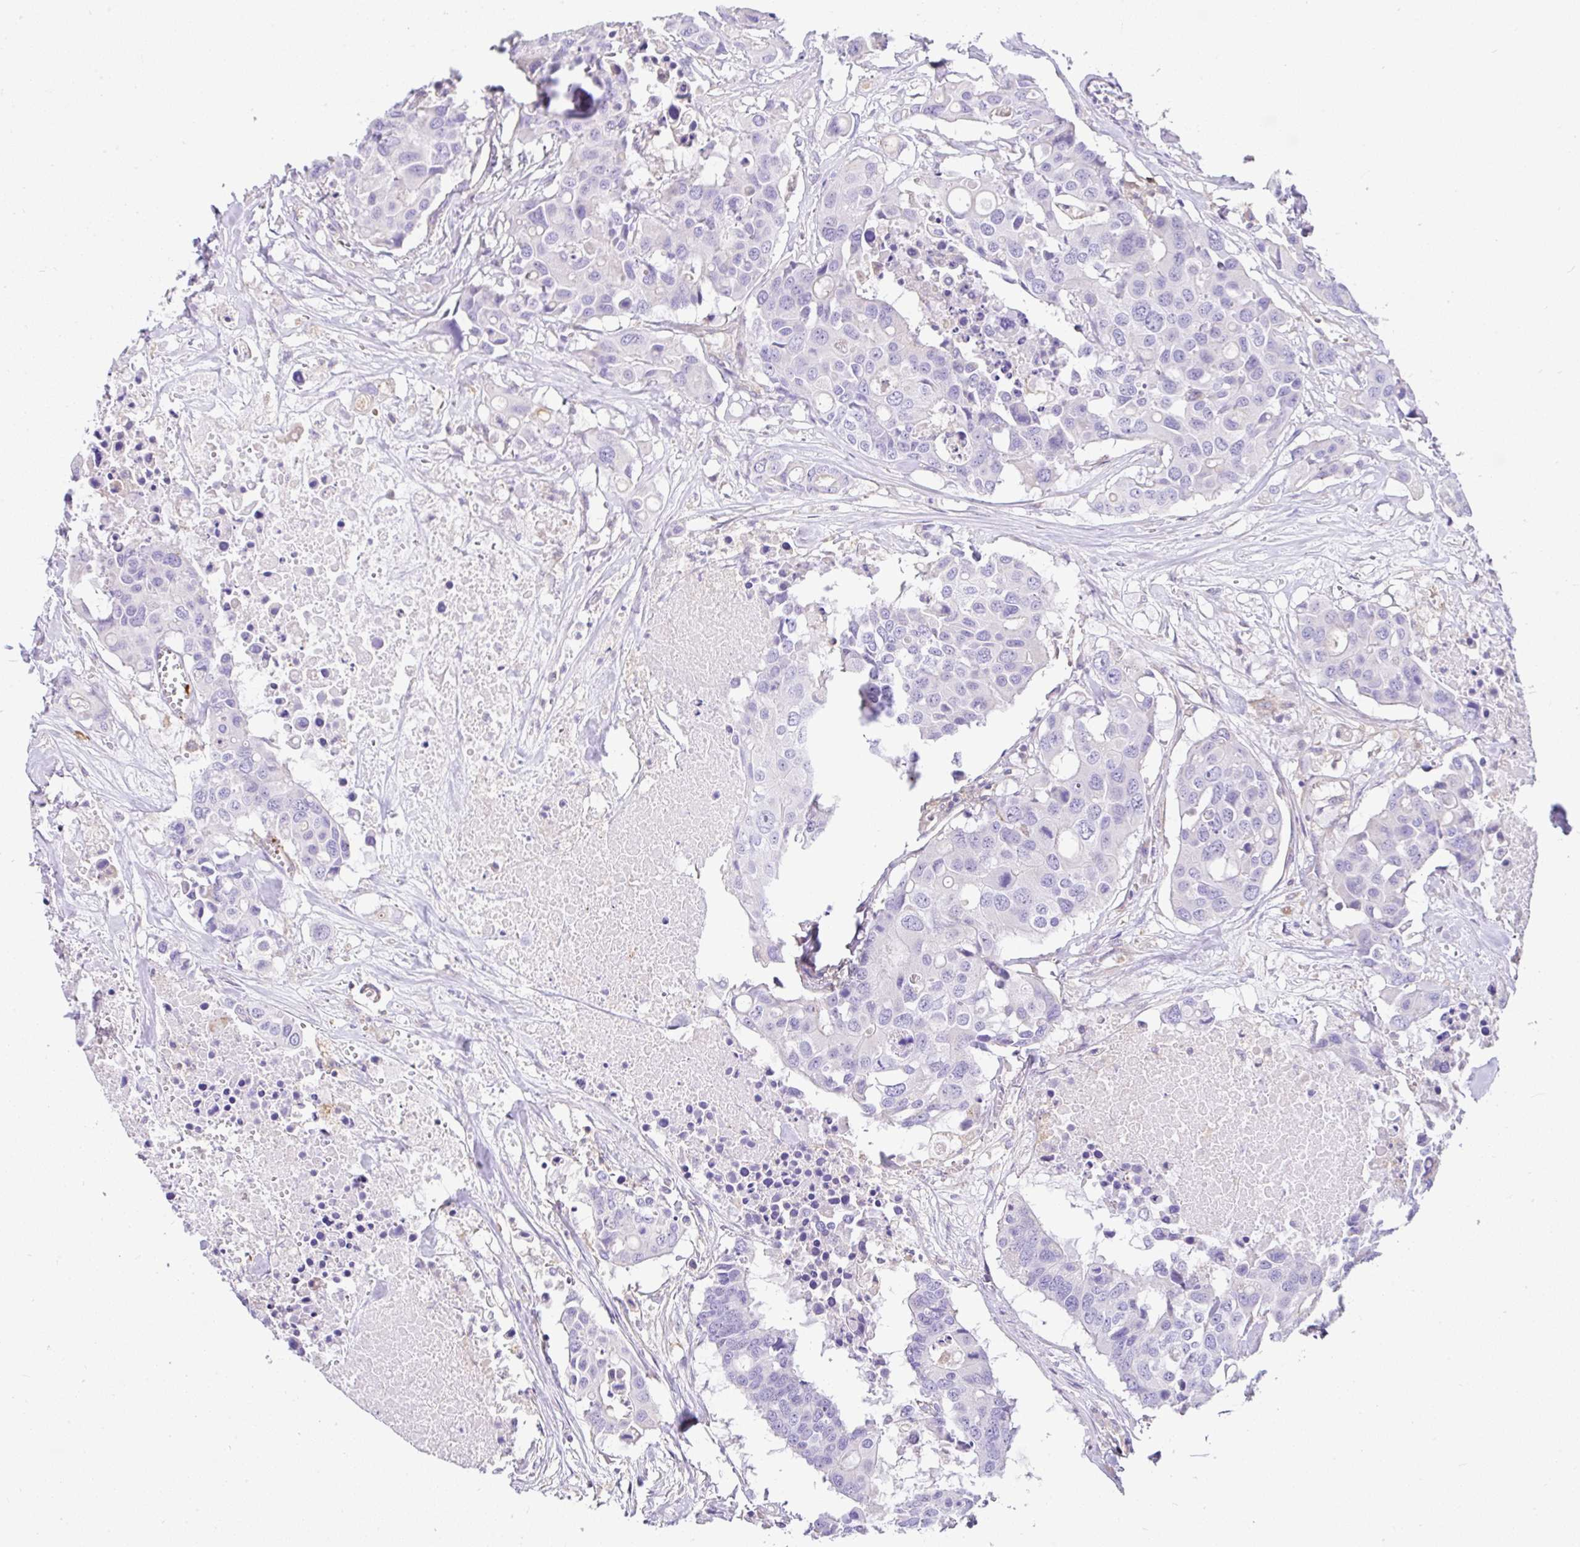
{"staining": {"intensity": "negative", "quantity": "none", "location": "none"}, "tissue": "colorectal cancer", "cell_type": "Tumor cells", "image_type": "cancer", "snomed": [{"axis": "morphology", "description": "Adenocarcinoma, NOS"}, {"axis": "topography", "description": "Colon"}], "caption": "Colorectal cancer stained for a protein using immunohistochemistry (IHC) displays no positivity tumor cells.", "gene": "CCDC142", "patient": {"sex": "male", "age": 77}}